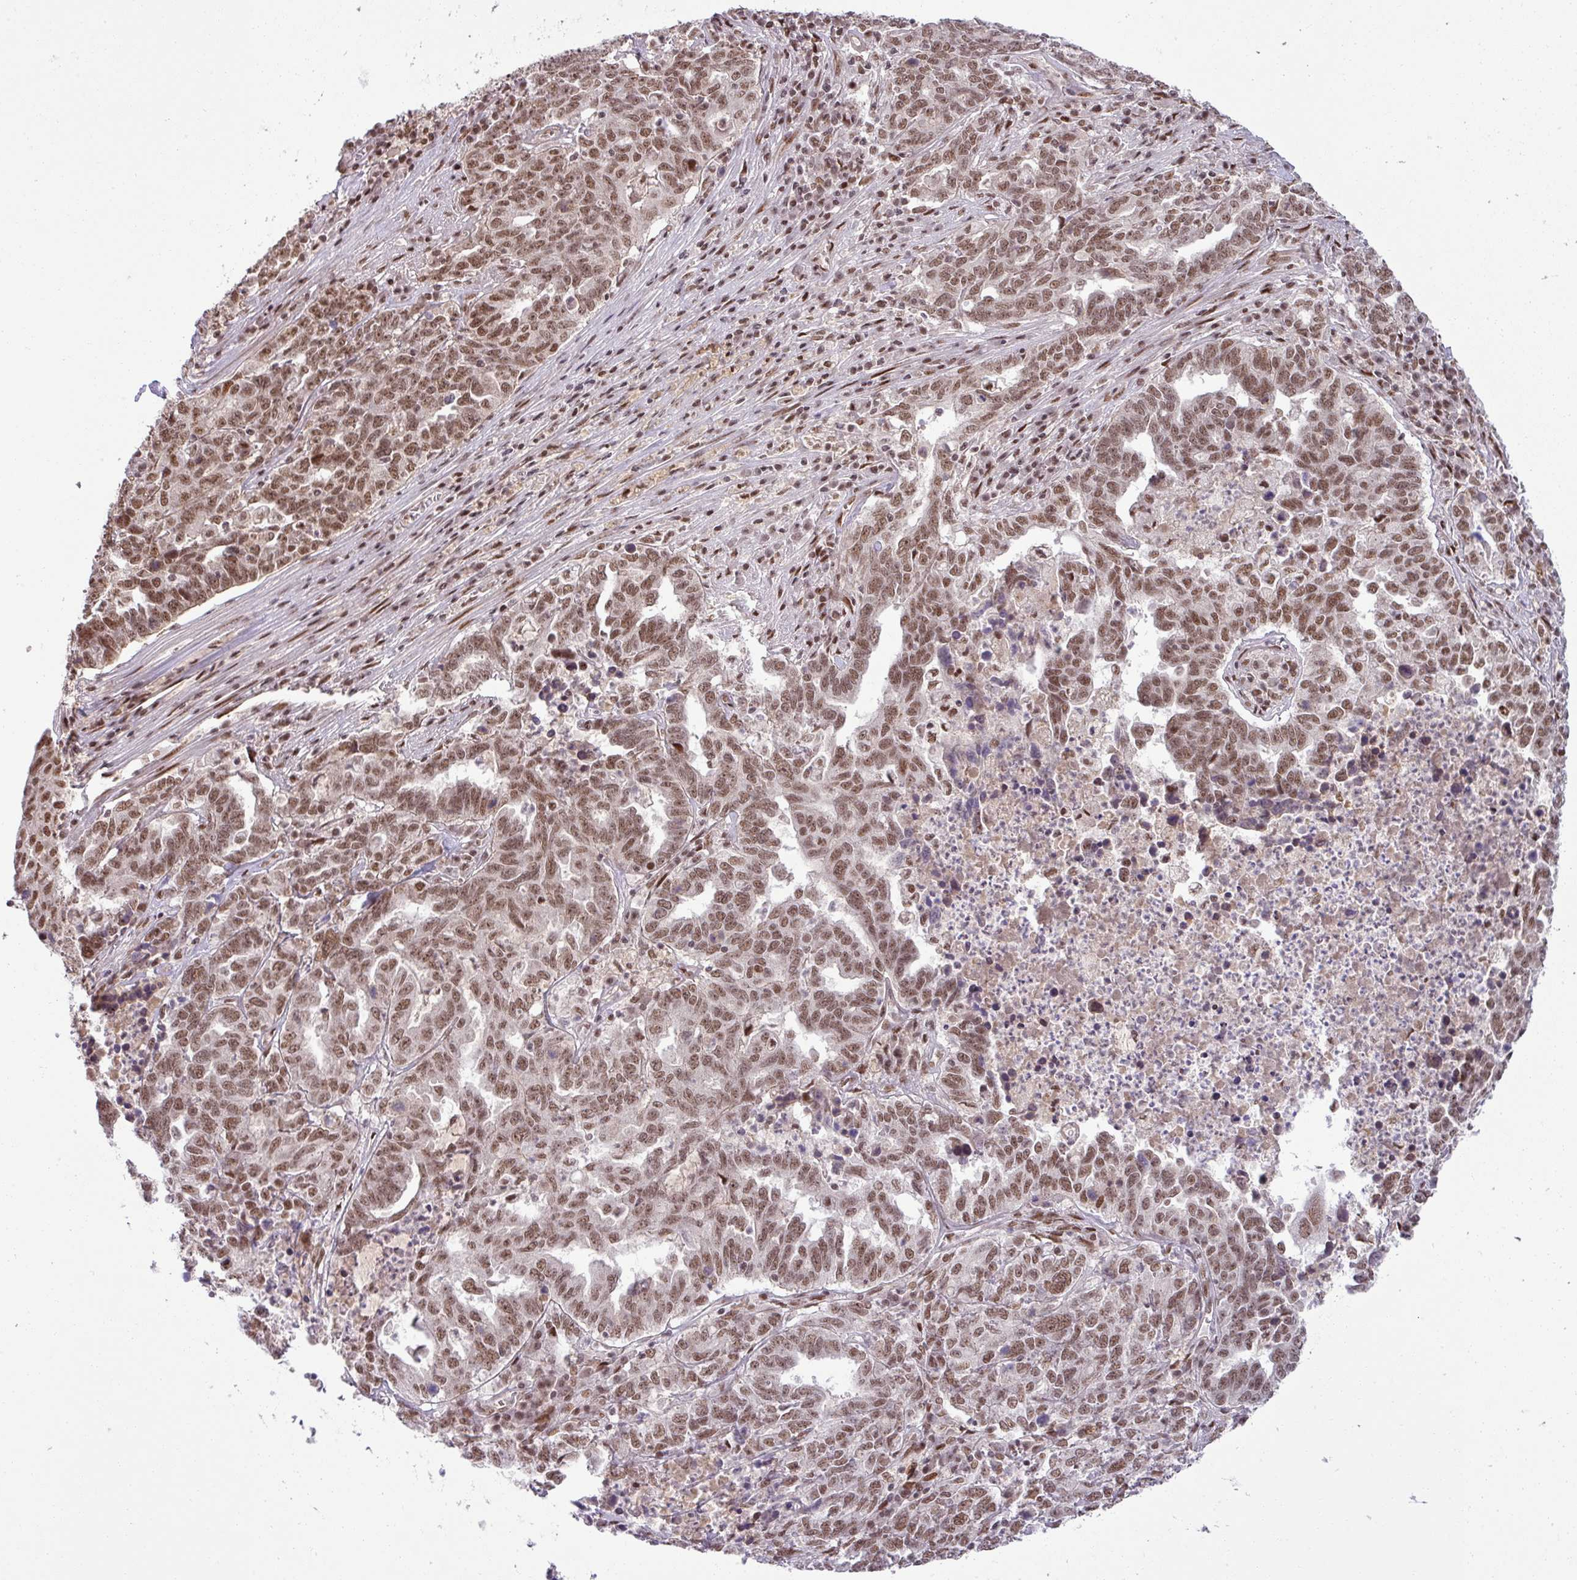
{"staining": {"intensity": "moderate", "quantity": ">75%", "location": "nuclear"}, "tissue": "ovarian cancer", "cell_type": "Tumor cells", "image_type": "cancer", "snomed": [{"axis": "morphology", "description": "Carcinoma, endometroid"}, {"axis": "topography", "description": "Ovary"}], "caption": "Human ovarian cancer stained with a brown dye demonstrates moderate nuclear positive expression in approximately >75% of tumor cells.", "gene": "PTPN20", "patient": {"sex": "female", "age": 62}}